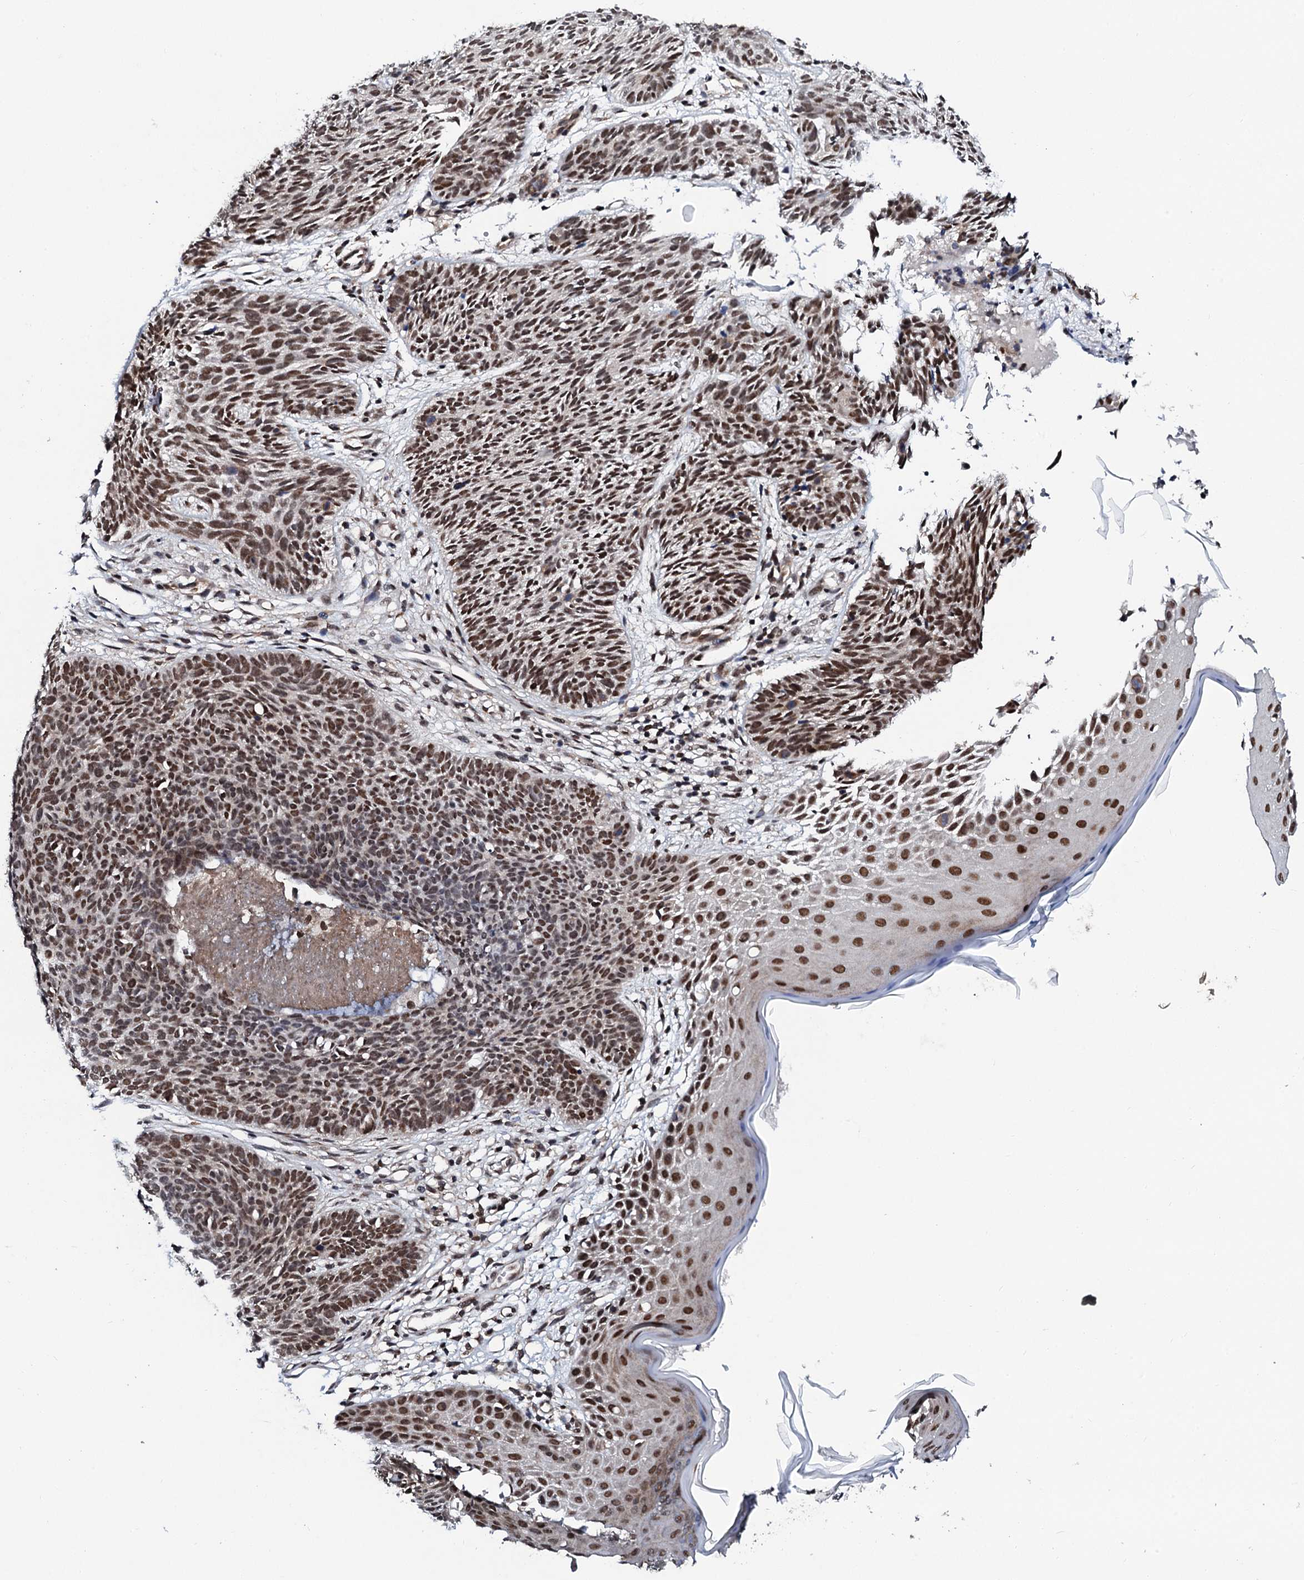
{"staining": {"intensity": "strong", "quantity": ">75%", "location": "nuclear"}, "tissue": "skin cancer", "cell_type": "Tumor cells", "image_type": "cancer", "snomed": [{"axis": "morphology", "description": "Basal cell carcinoma"}, {"axis": "topography", "description": "Skin"}], "caption": "An image of human basal cell carcinoma (skin) stained for a protein displays strong nuclear brown staining in tumor cells.", "gene": "CSTF3", "patient": {"sex": "female", "age": 66}}